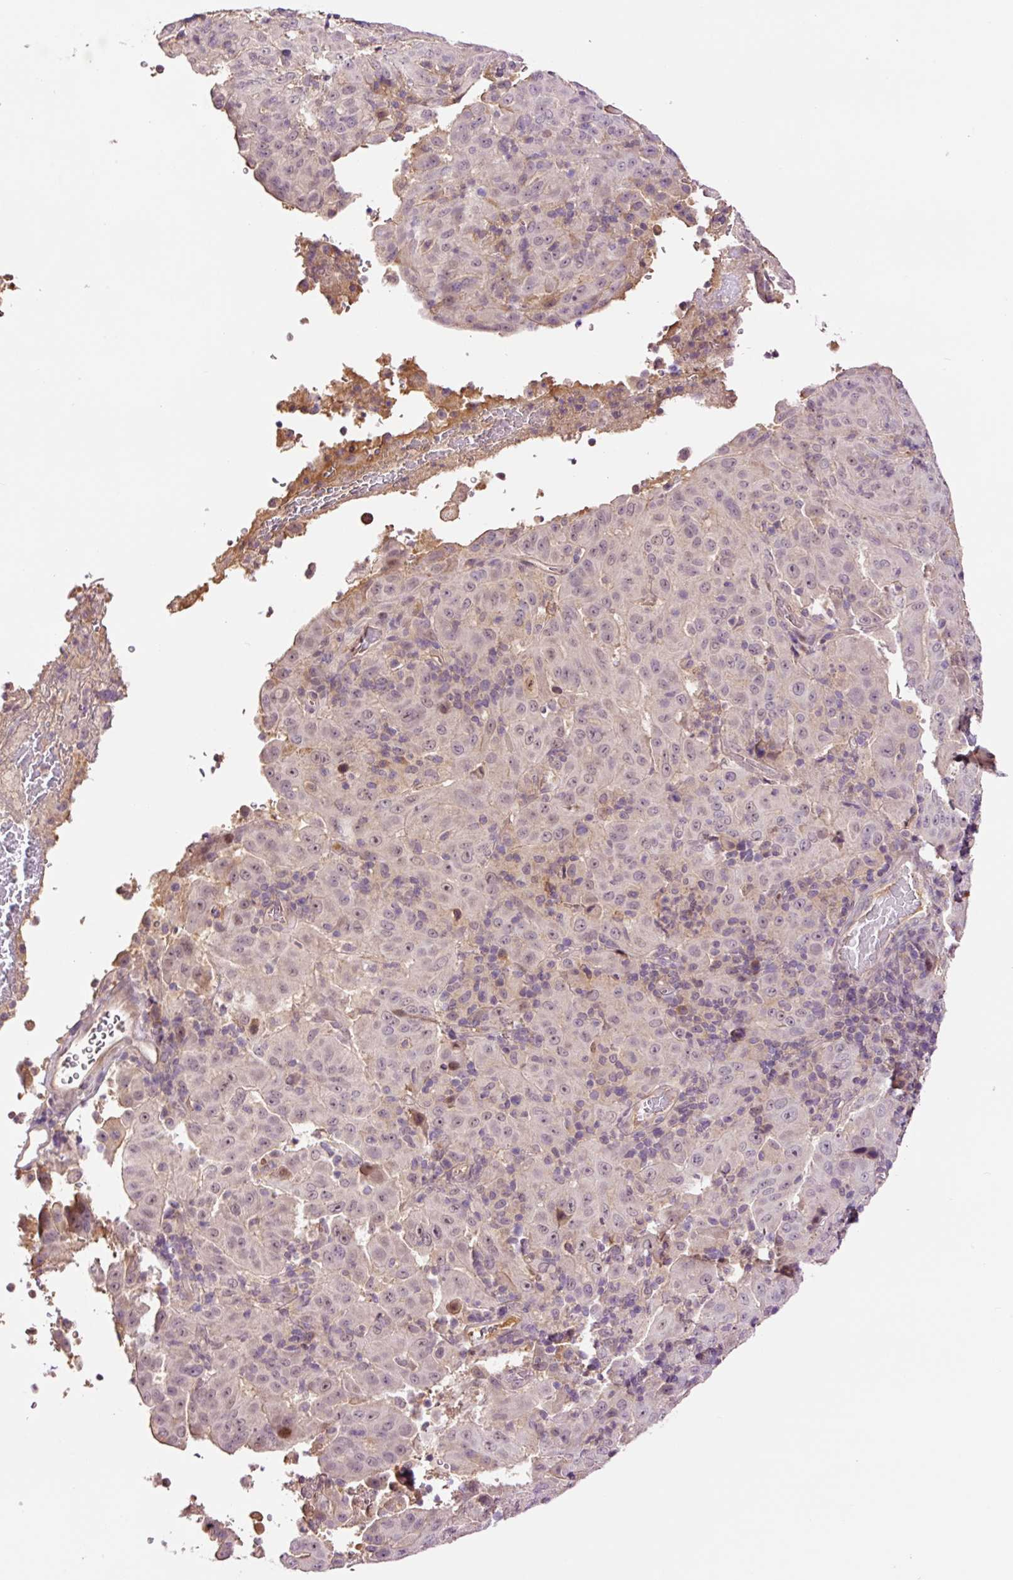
{"staining": {"intensity": "negative", "quantity": "none", "location": "none"}, "tissue": "pancreatic cancer", "cell_type": "Tumor cells", "image_type": "cancer", "snomed": [{"axis": "morphology", "description": "Adenocarcinoma, NOS"}, {"axis": "topography", "description": "Pancreas"}], "caption": "Tumor cells show no significant positivity in pancreatic adenocarcinoma.", "gene": "DPPA4", "patient": {"sex": "male", "age": 63}}